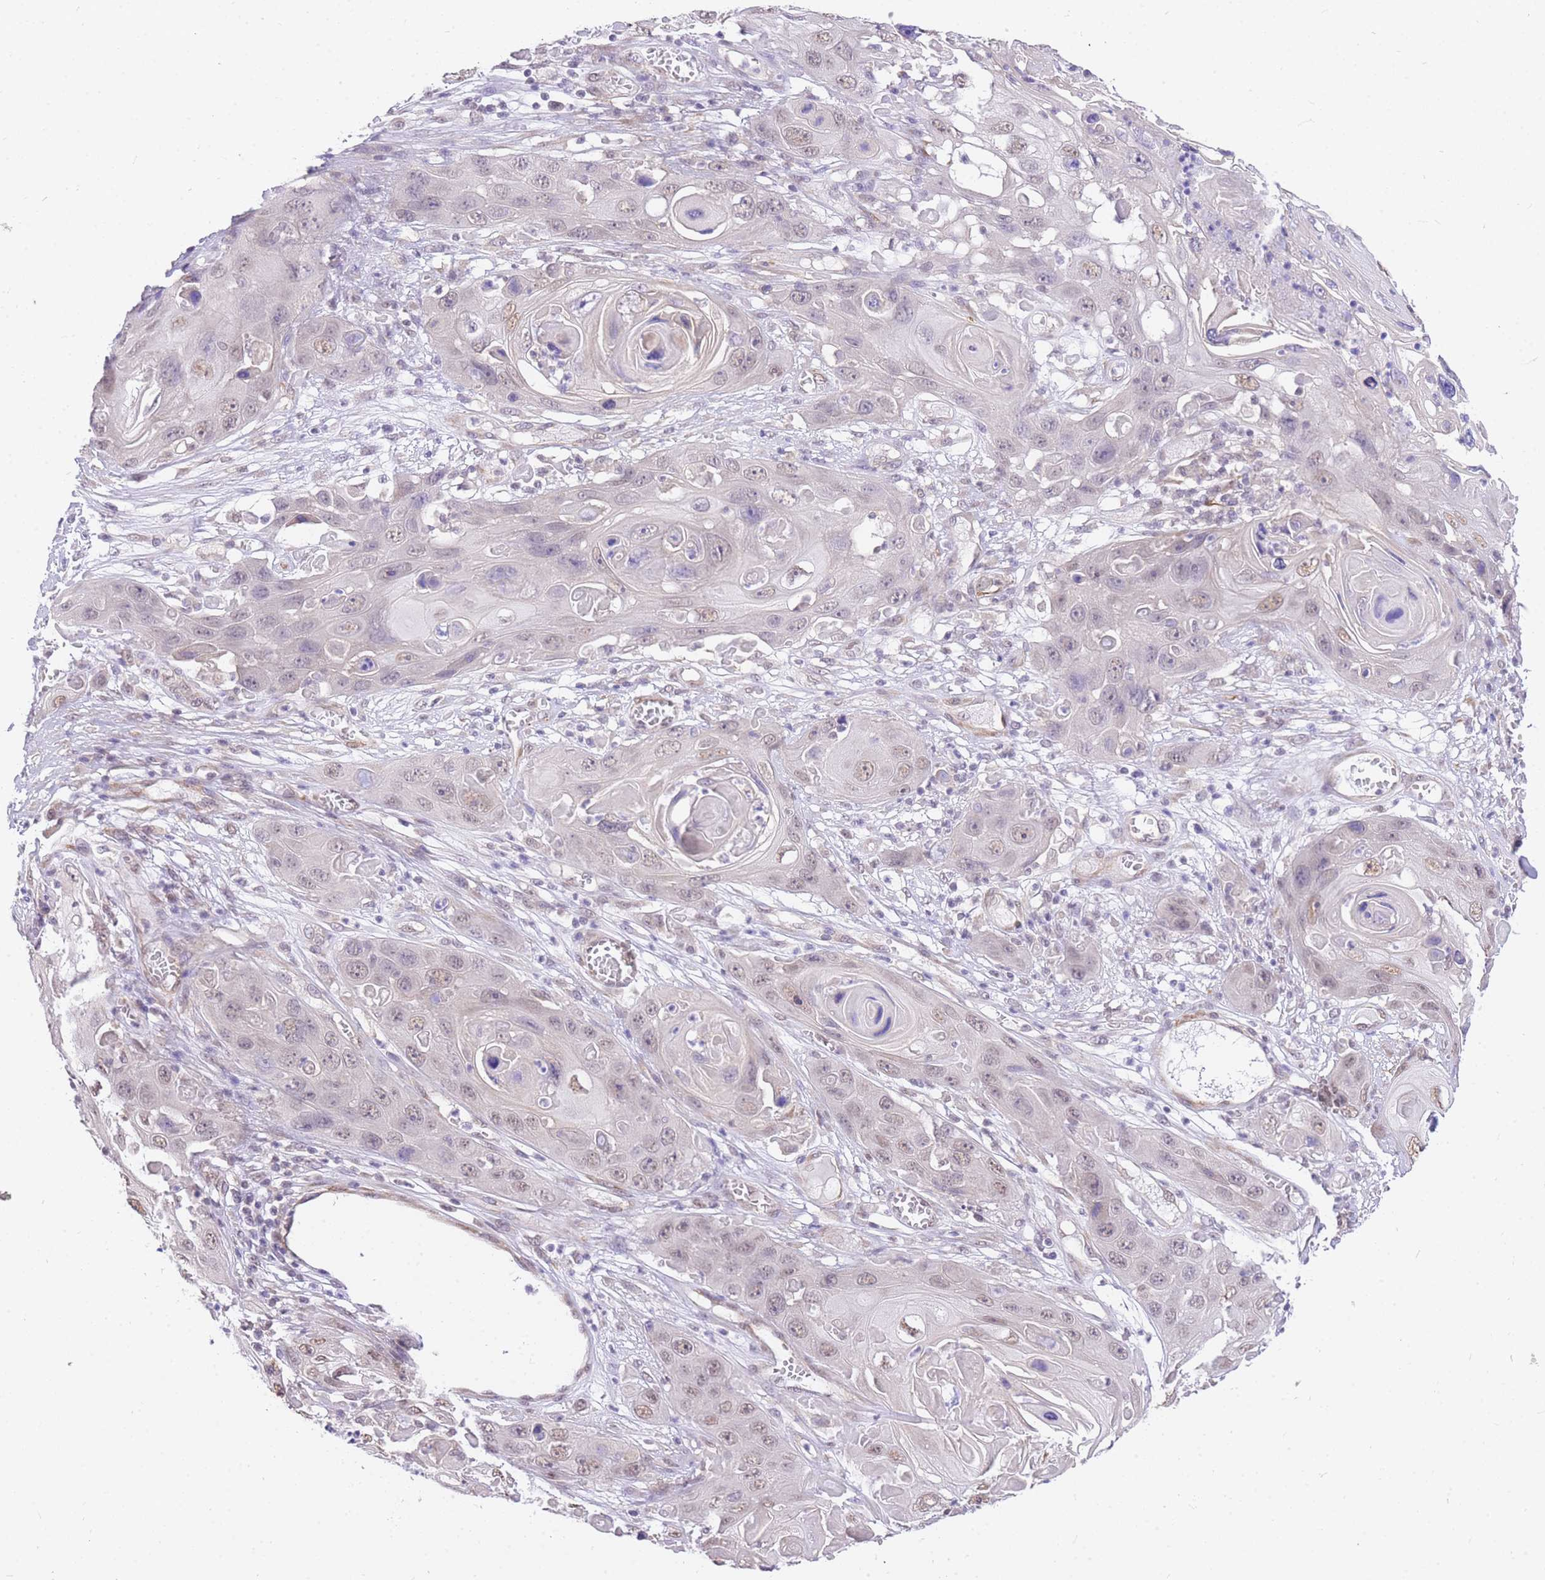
{"staining": {"intensity": "weak", "quantity": "25%-75%", "location": "nuclear"}, "tissue": "skin cancer", "cell_type": "Tumor cells", "image_type": "cancer", "snomed": [{"axis": "morphology", "description": "Squamous cell carcinoma, NOS"}, {"axis": "topography", "description": "Skin"}], "caption": "A histopathology image of human squamous cell carcinoma (skin) stained for a protein exhibits weak nuclear brown staining in tumor cells.", "gene": "S100PBP", "patient": {"sex": "male", "age": 55}}